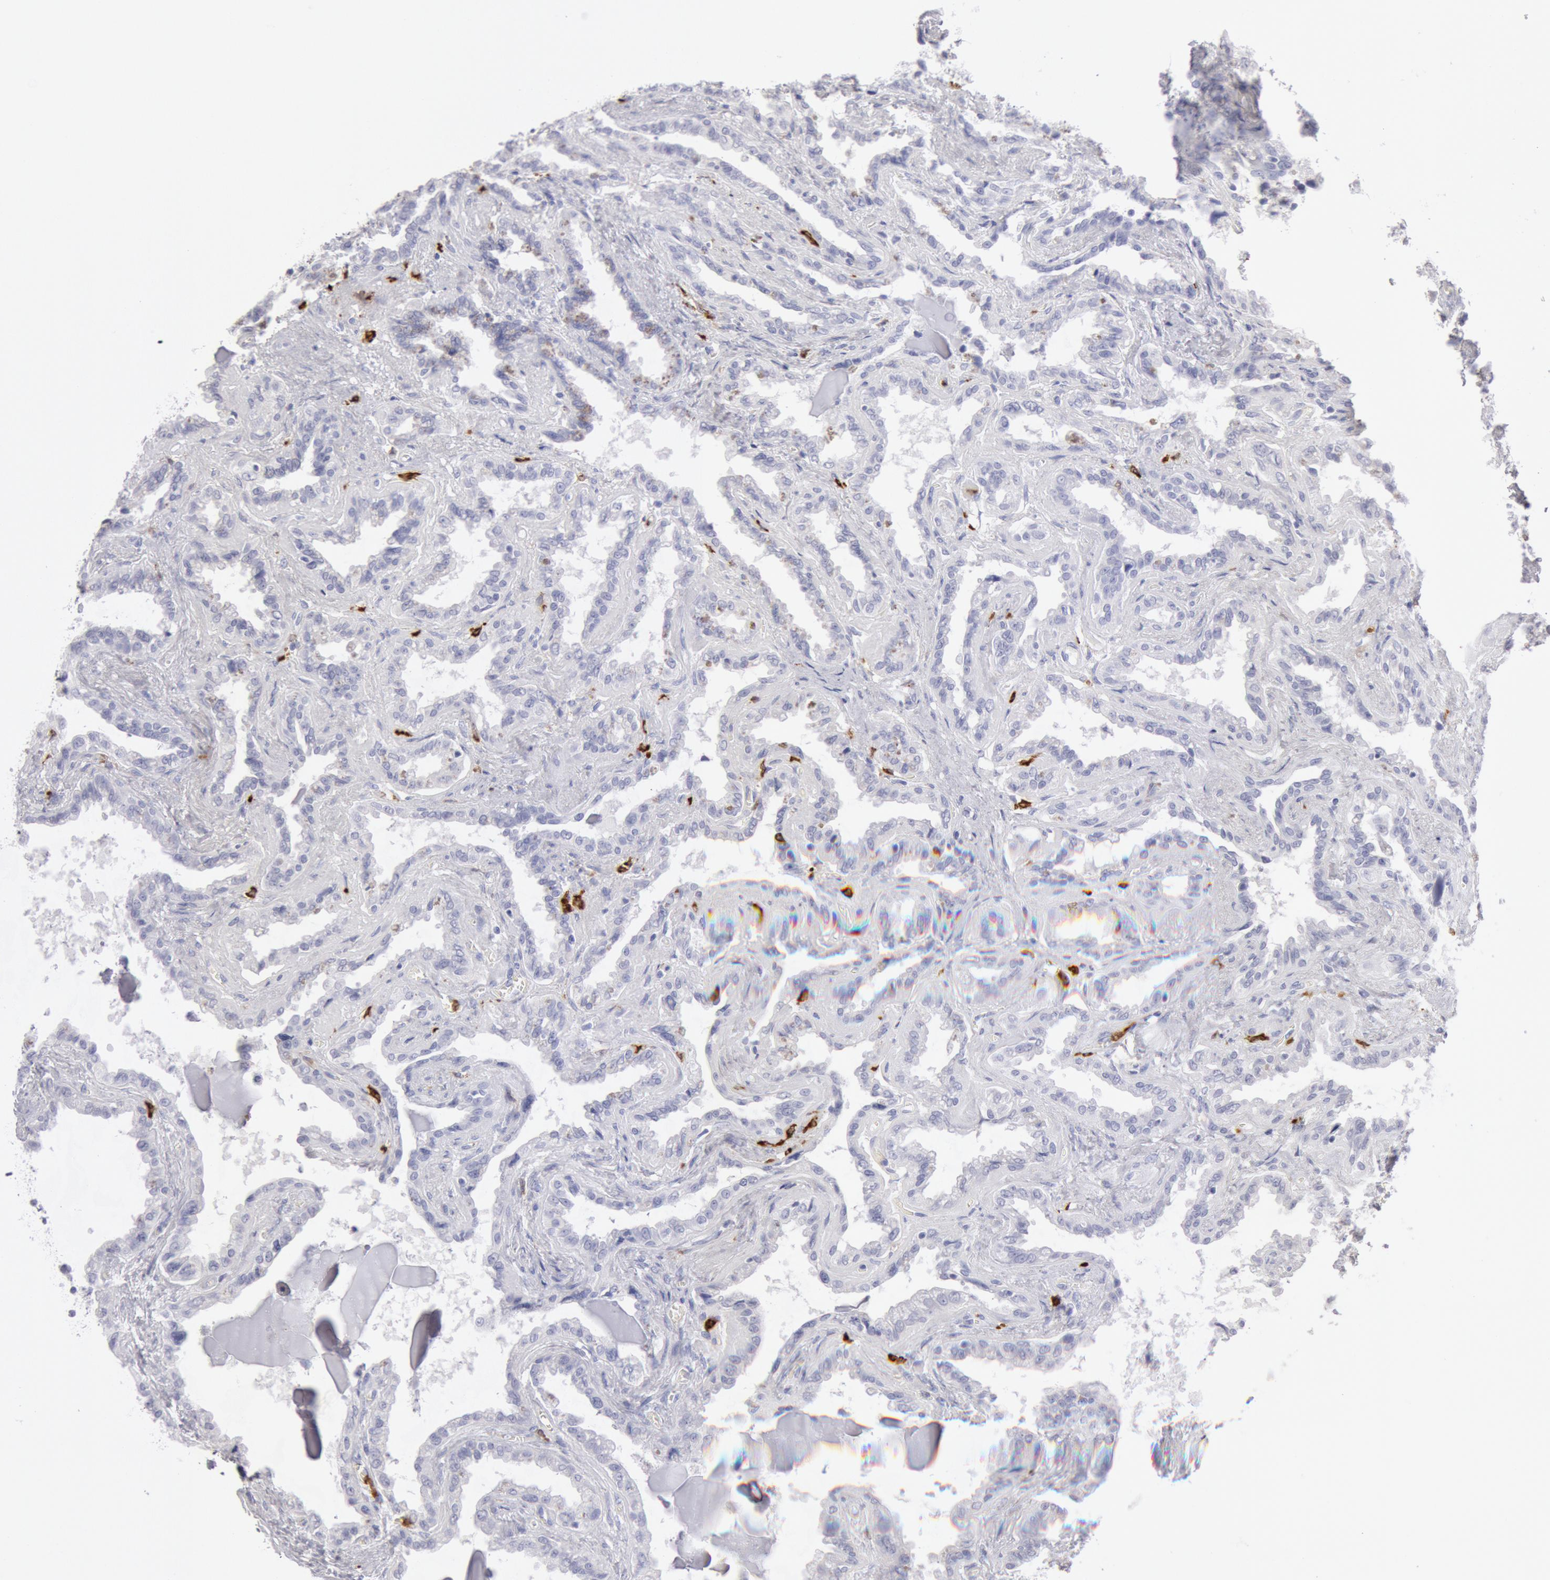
{"staining": {"intensity": "negative", "quantity": "none", "location": "none"}, "tissue": "seminal vesicle", "cell_type": "Glandular cells", "image_type": "normal", "snomed": [{"axis": "morphology", "description": "Normal tissue, NOS"}, {"axis": "morphology", "description": "Inflammation, NOS"}, {"axis": "topography", "description": "Urinary bladder"}, {"axis": "topography", "description": "Prostate"}, {"axis": "topography", "description": "Seminal veicle"}], "caption": "DAB immunohistochemical staining of benign human seminal vesicle reveals no significant positivity in glandular cells.", "gene": "FCN1", "patient": {"sex": "male", "age": 82}}